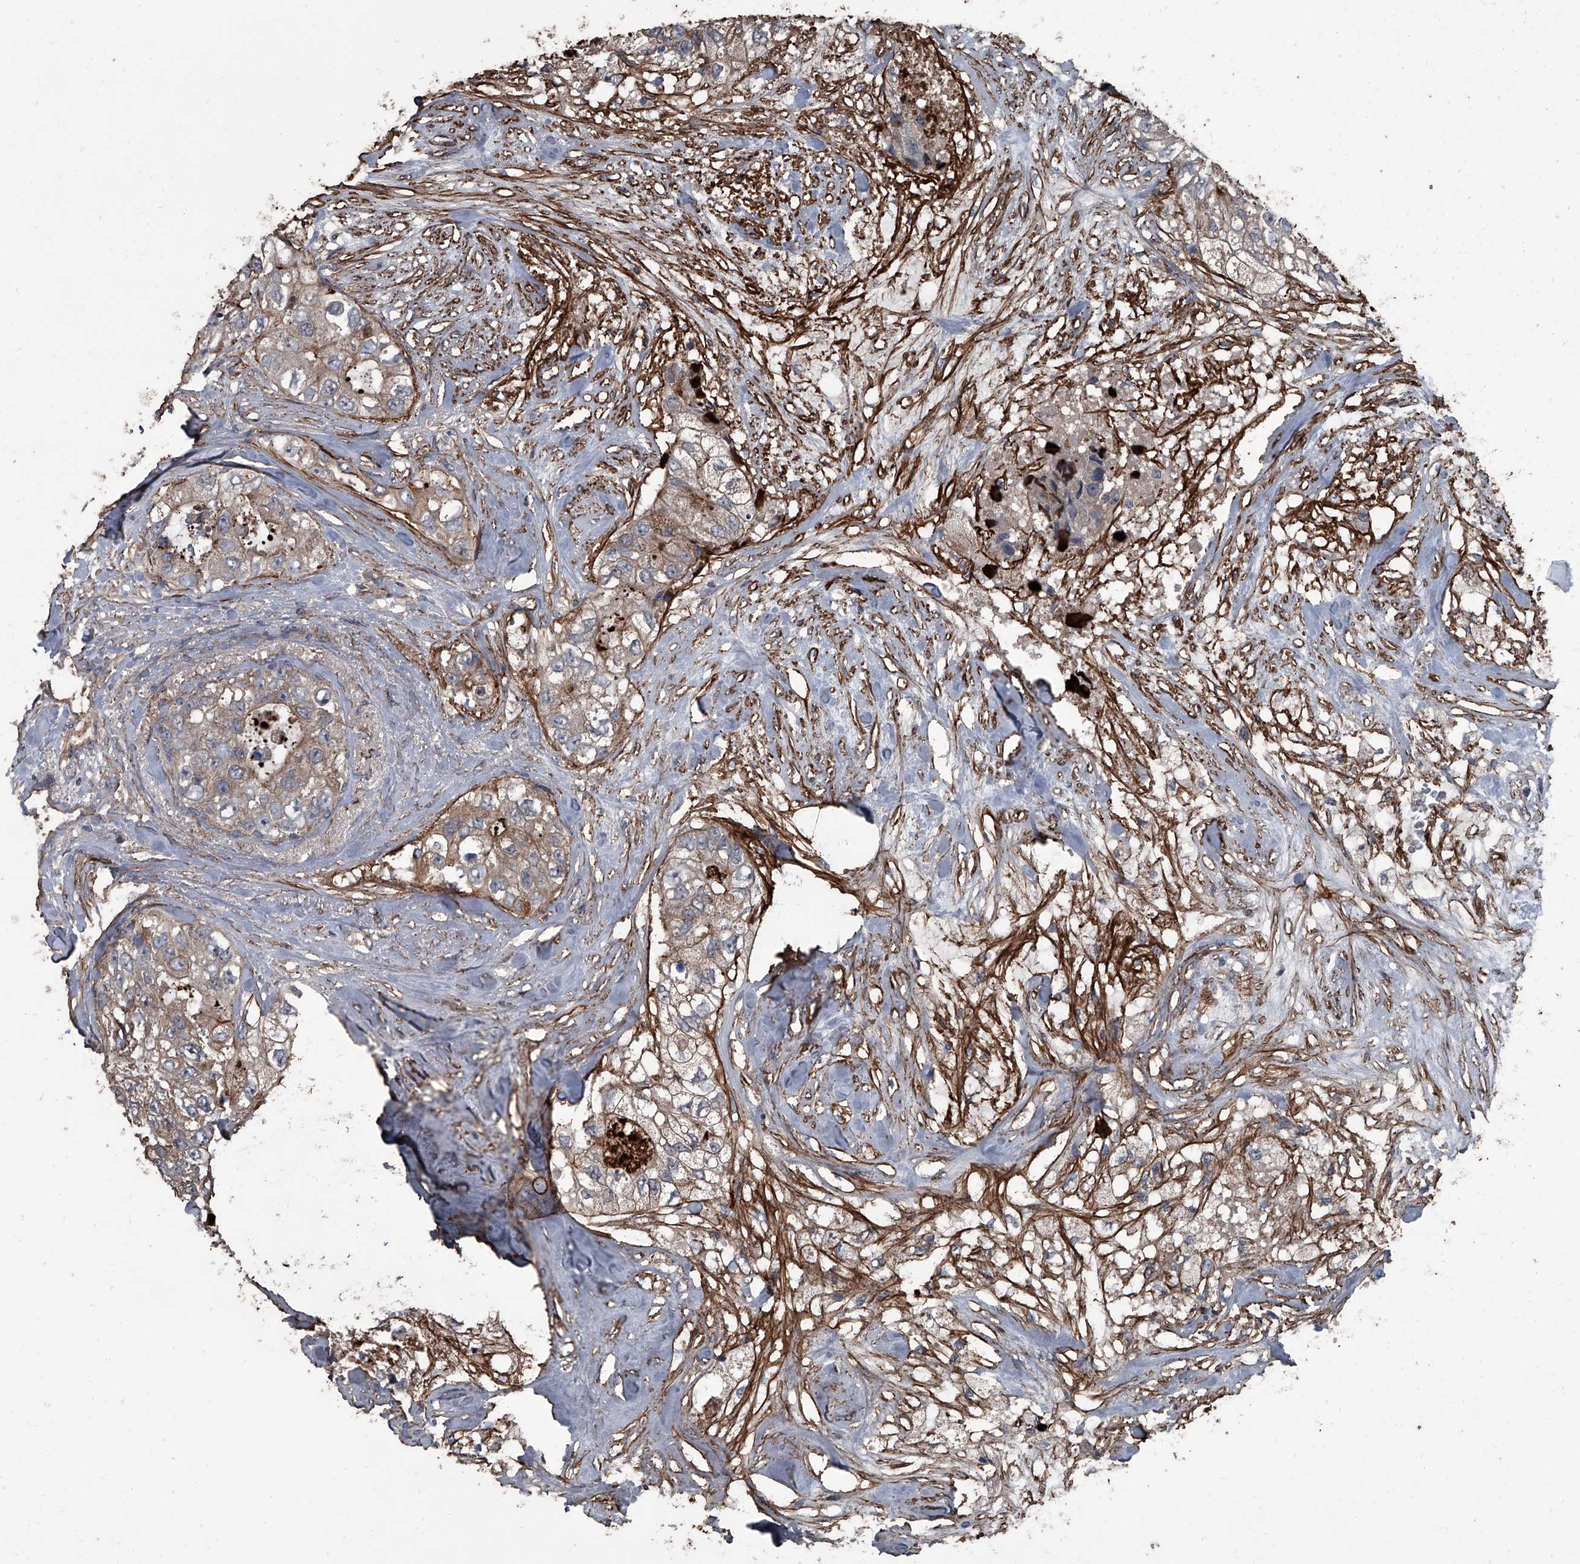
{"staining": {"intensity": "weak", "quantity": "25%-75%", "location": "cytoplasmic/membranous"}, "tissue": "breast cancer", "cell_type": "Tumor cells", "image_type": "cancer", "snomed": [{"axis": "morphology", "description": "Duct carcinoma"}, {"axis": "topography", "description": "Breast"}], "caption": "Intraductal carcinoma (breast) stained with DAB IHC reveals low levels of weak cytoplasmic/membranous staining in approximately 25%-75% of tumor cells.", "gene": "OARD1", "patient": {"sex": "female", "age": 62}}